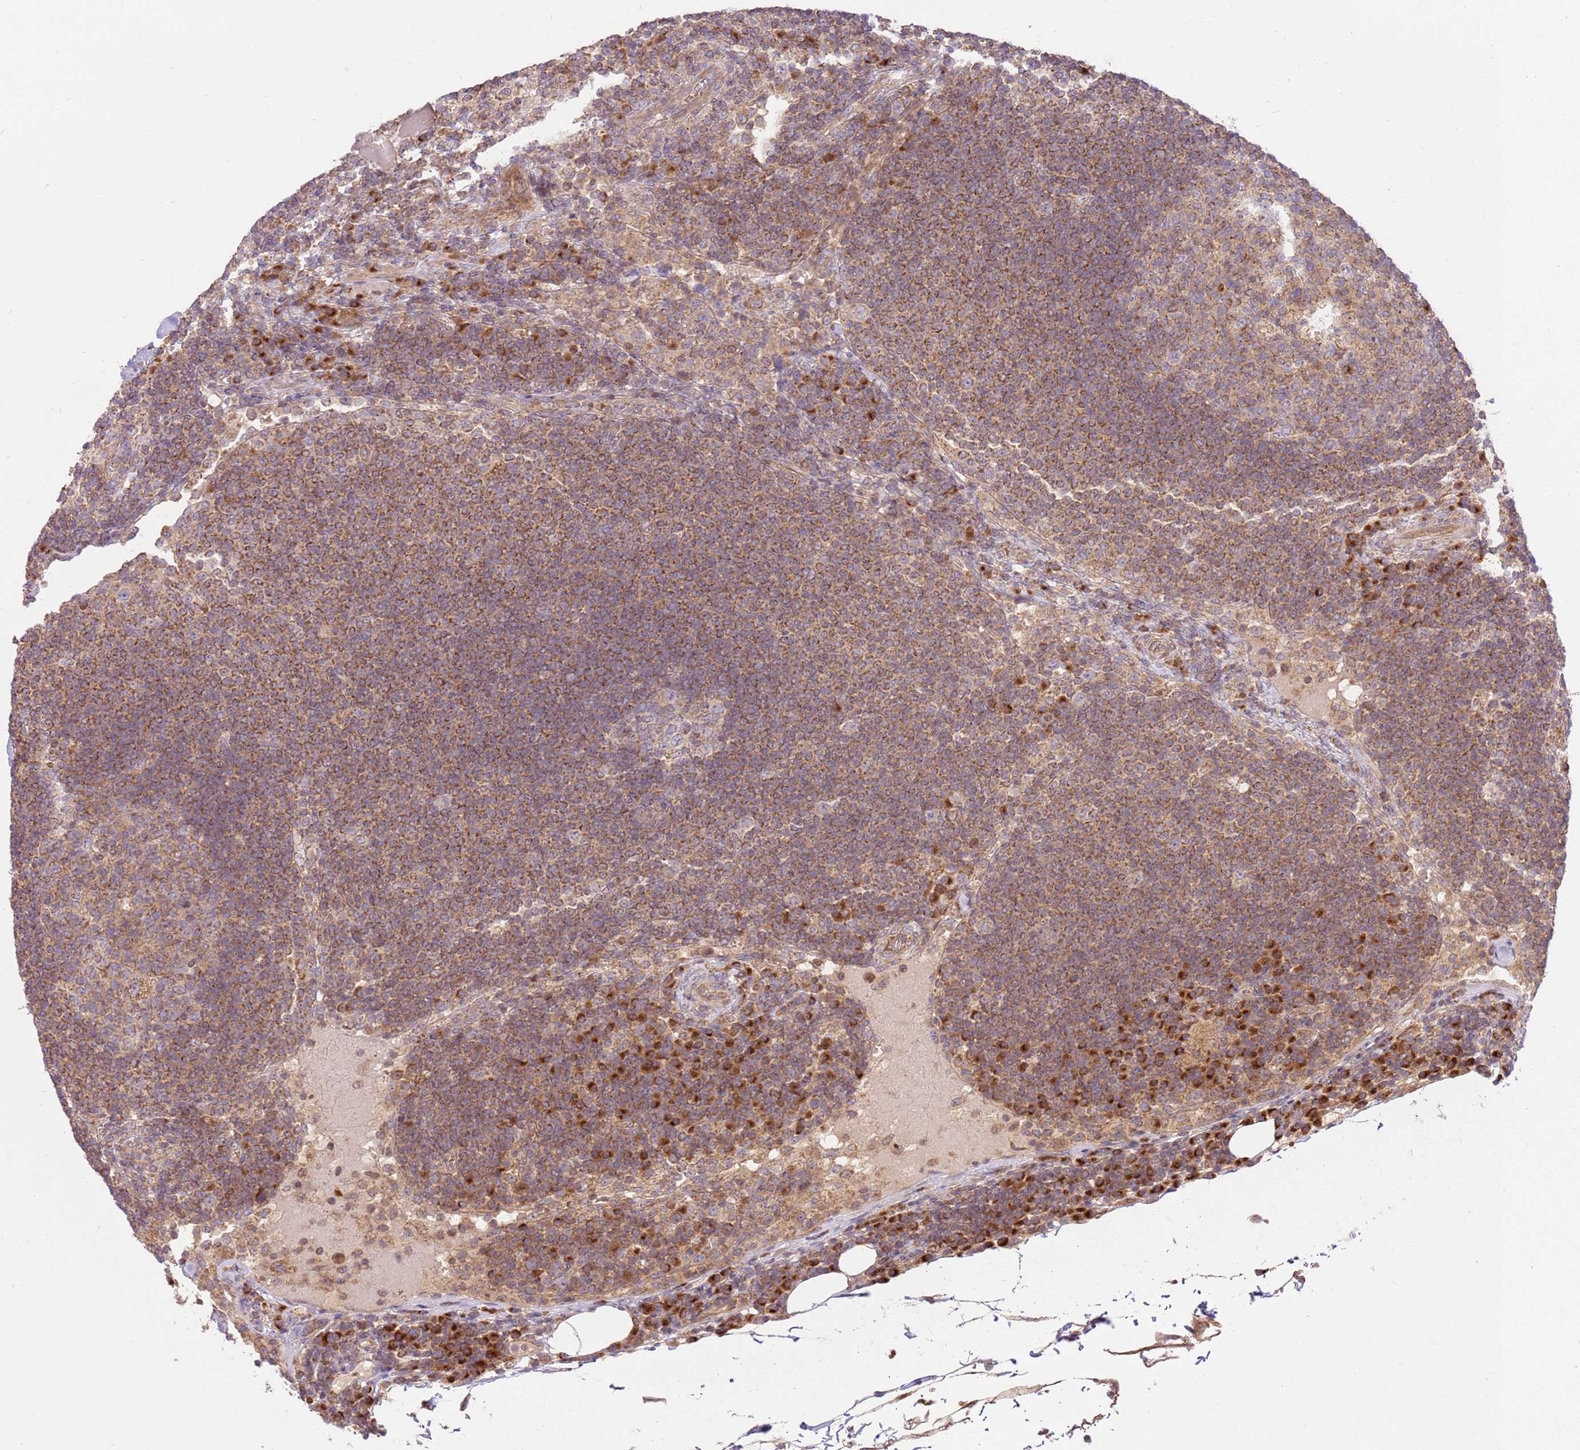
{"staining": {"intensity": "weak", "quantity": ">75%", "location": "cytoplasmic/membranous"}, "tissue": "lymph node", "cell_type": "Germinal center cells", "image_type": "normal", "snomed": [{"axis": "morphology", "description": "Normal tissue, NOS"}, {"axis": "topography", "description": "Lymph node"}], "caption": "Unremarkable lymph node was stained to show a protein in brown. There is low levels of weak cytoplasmic/membranous expression in about >75% of germinal center cells. Nuclei are stained in blue.", "gene": "SPATA2L", "patient": {"sex": "female", "age": 53}}